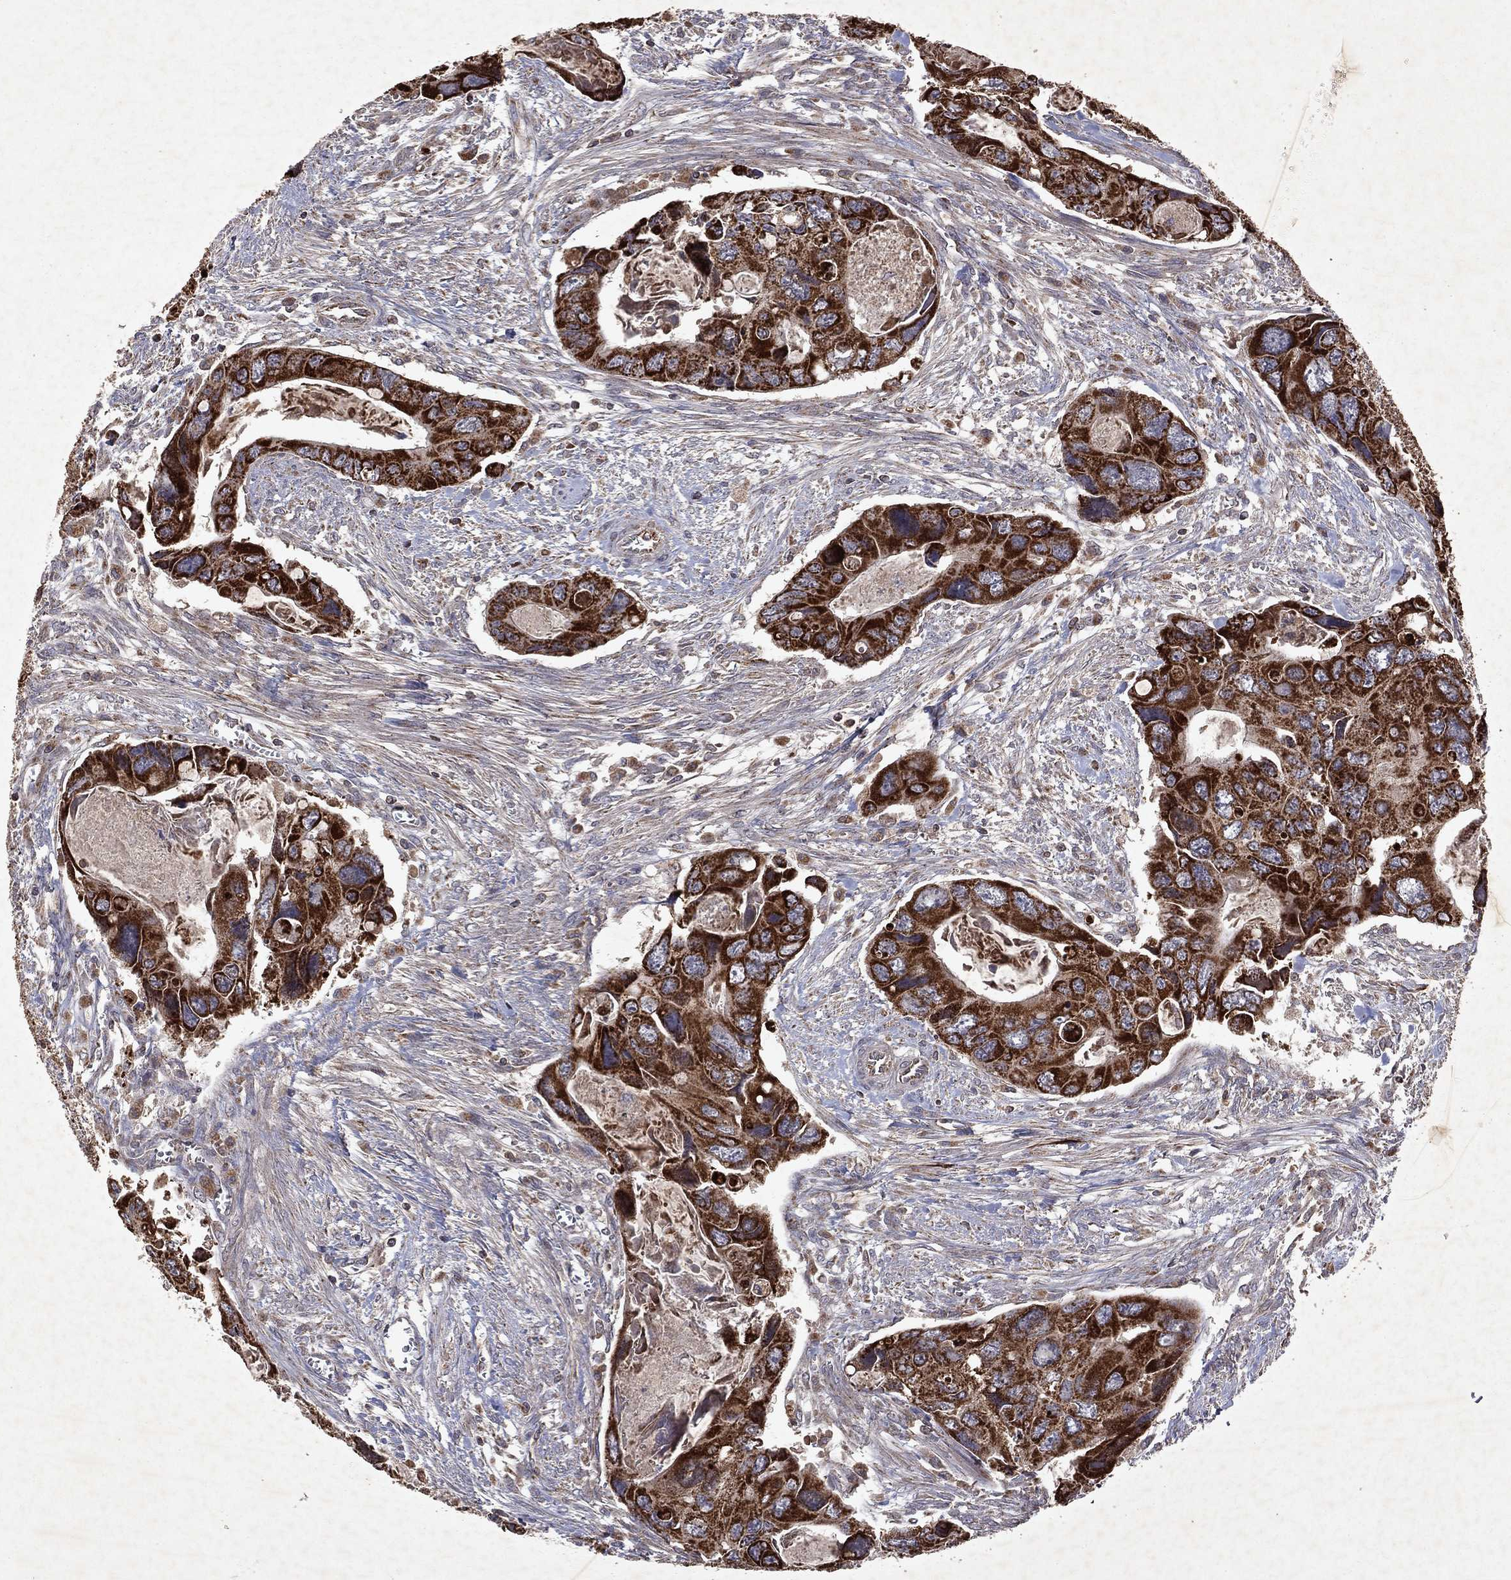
{"staining": {"intensity": "strong", "quantity": ">75%", "location": "cytoplasmic/membranous"}, "tissue": "colorectal cancer", "cell_type": "Tumor cells", "image_type": "cancer", "snomed": [{"axis": "morphology", "description": "Adenocarcinoma, NOS"}, {"axis": "topography", "description": "Rectum"}], "caption": "Immunohistochemistry (IHC) micrograph of colorectal cancer stained for a protein (brown), which displays high levels of strong cytoplasmic/membranous positivity in about >75% of tumor cells.", "gene": "PYROXD2", "patient": {"sex": "male", "age": 62}}